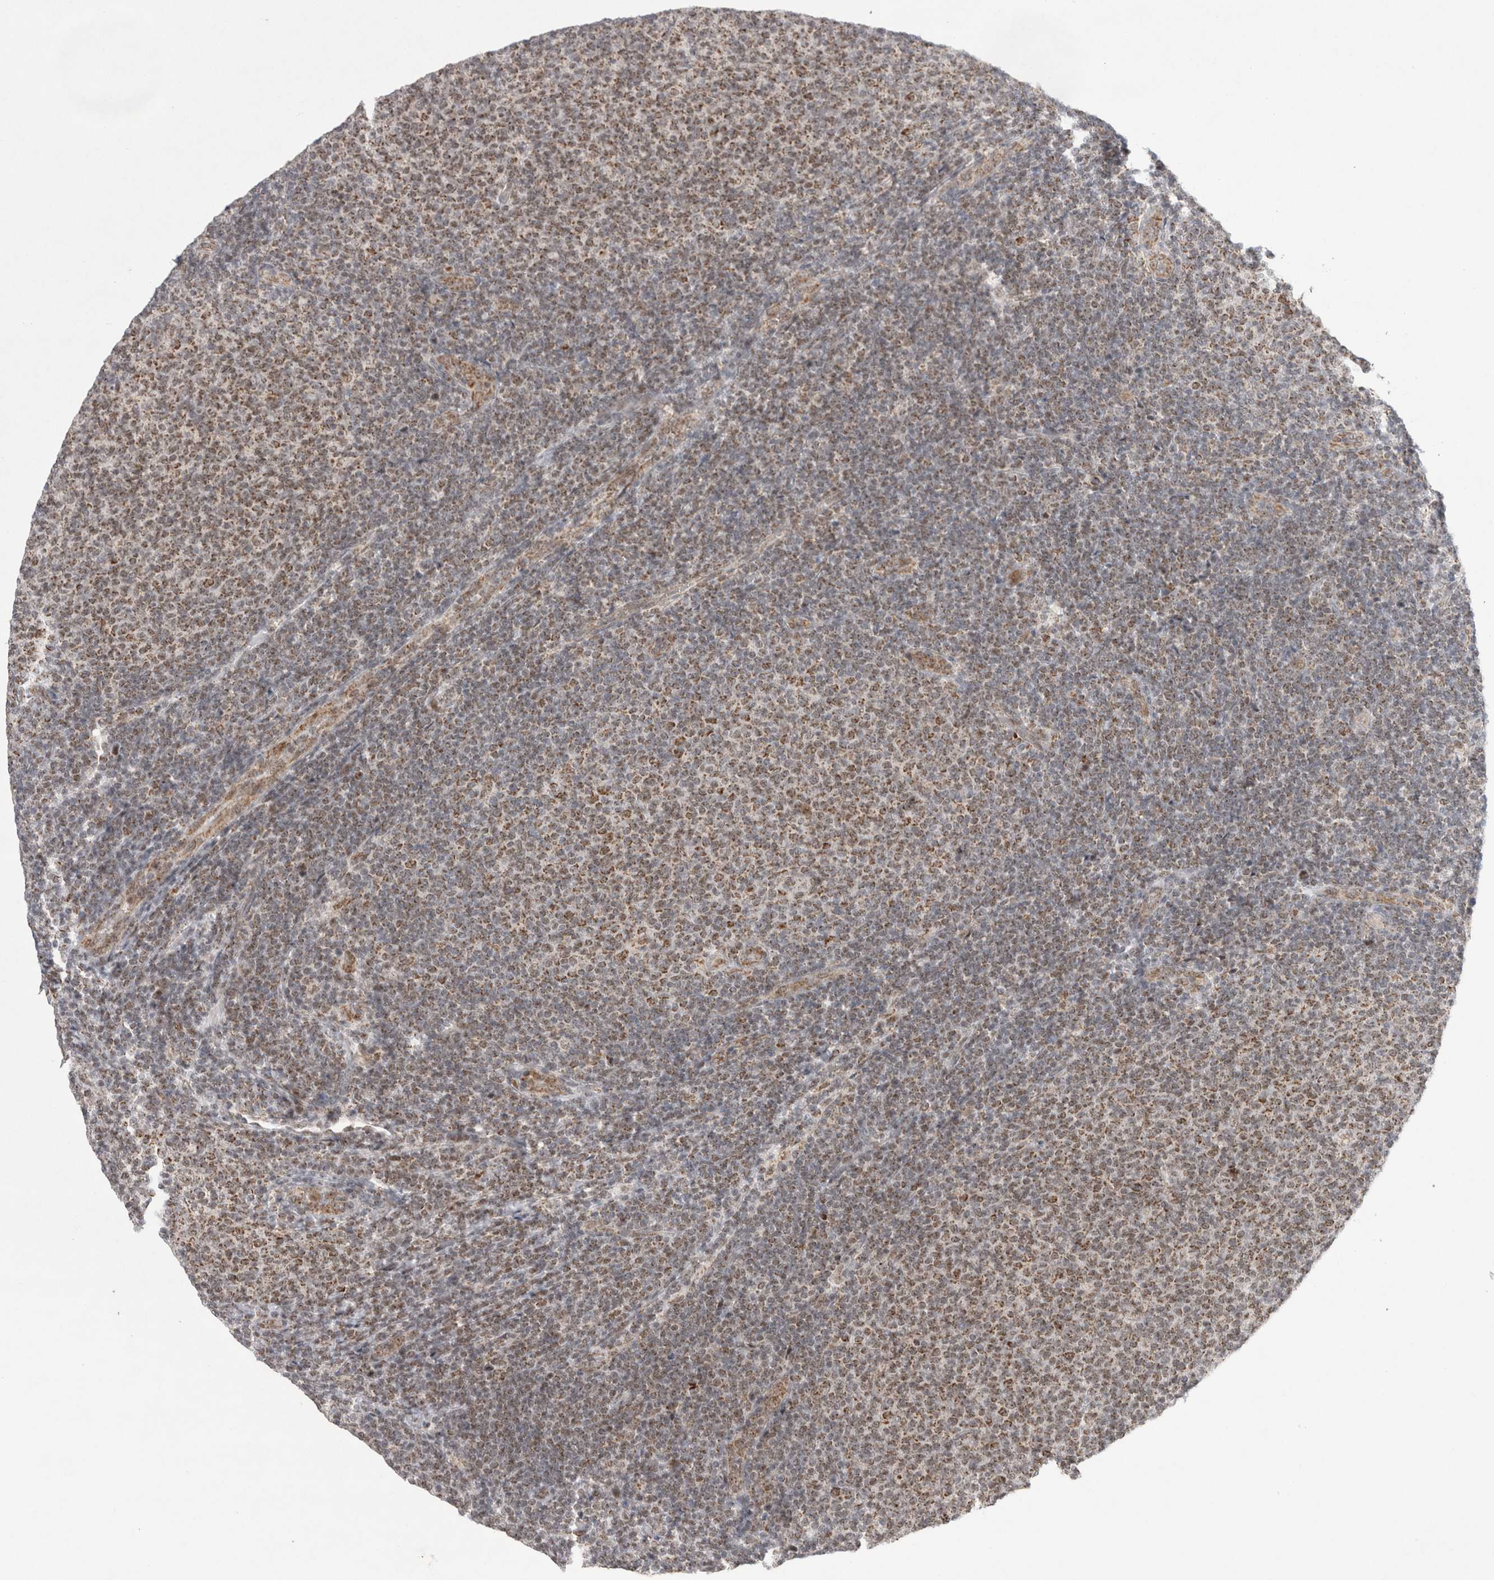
{"staining": {"intensity": "moderate", "quantity": "25%-75%", "location": "cytoplasmic/membranous,nuclear"}, "tissue": "lymphoma", "cell_type": "Tumor cells", "image_type": "cancer", "snomed": [{"axis": "morphology", "description": "Malignant lymphoma, non-Hodgkin's type, Low grade"}, {"axis": "topography", "description": "Lymph node"}], "caption": "An IHC photomicrograph of neoplastic tissue is shown. Protein staining in brown labels moderate cytoplasmic/membranous and nuclear positivity in low-grade malignant lymphoma, non-Hodgkin's type within tumor cells. Immunohistochemistry stains the protein of interest in brown and the nuclei are stained blue.", "gene": "MRPL37", "patient": {"sex": "male", "age": 66}}